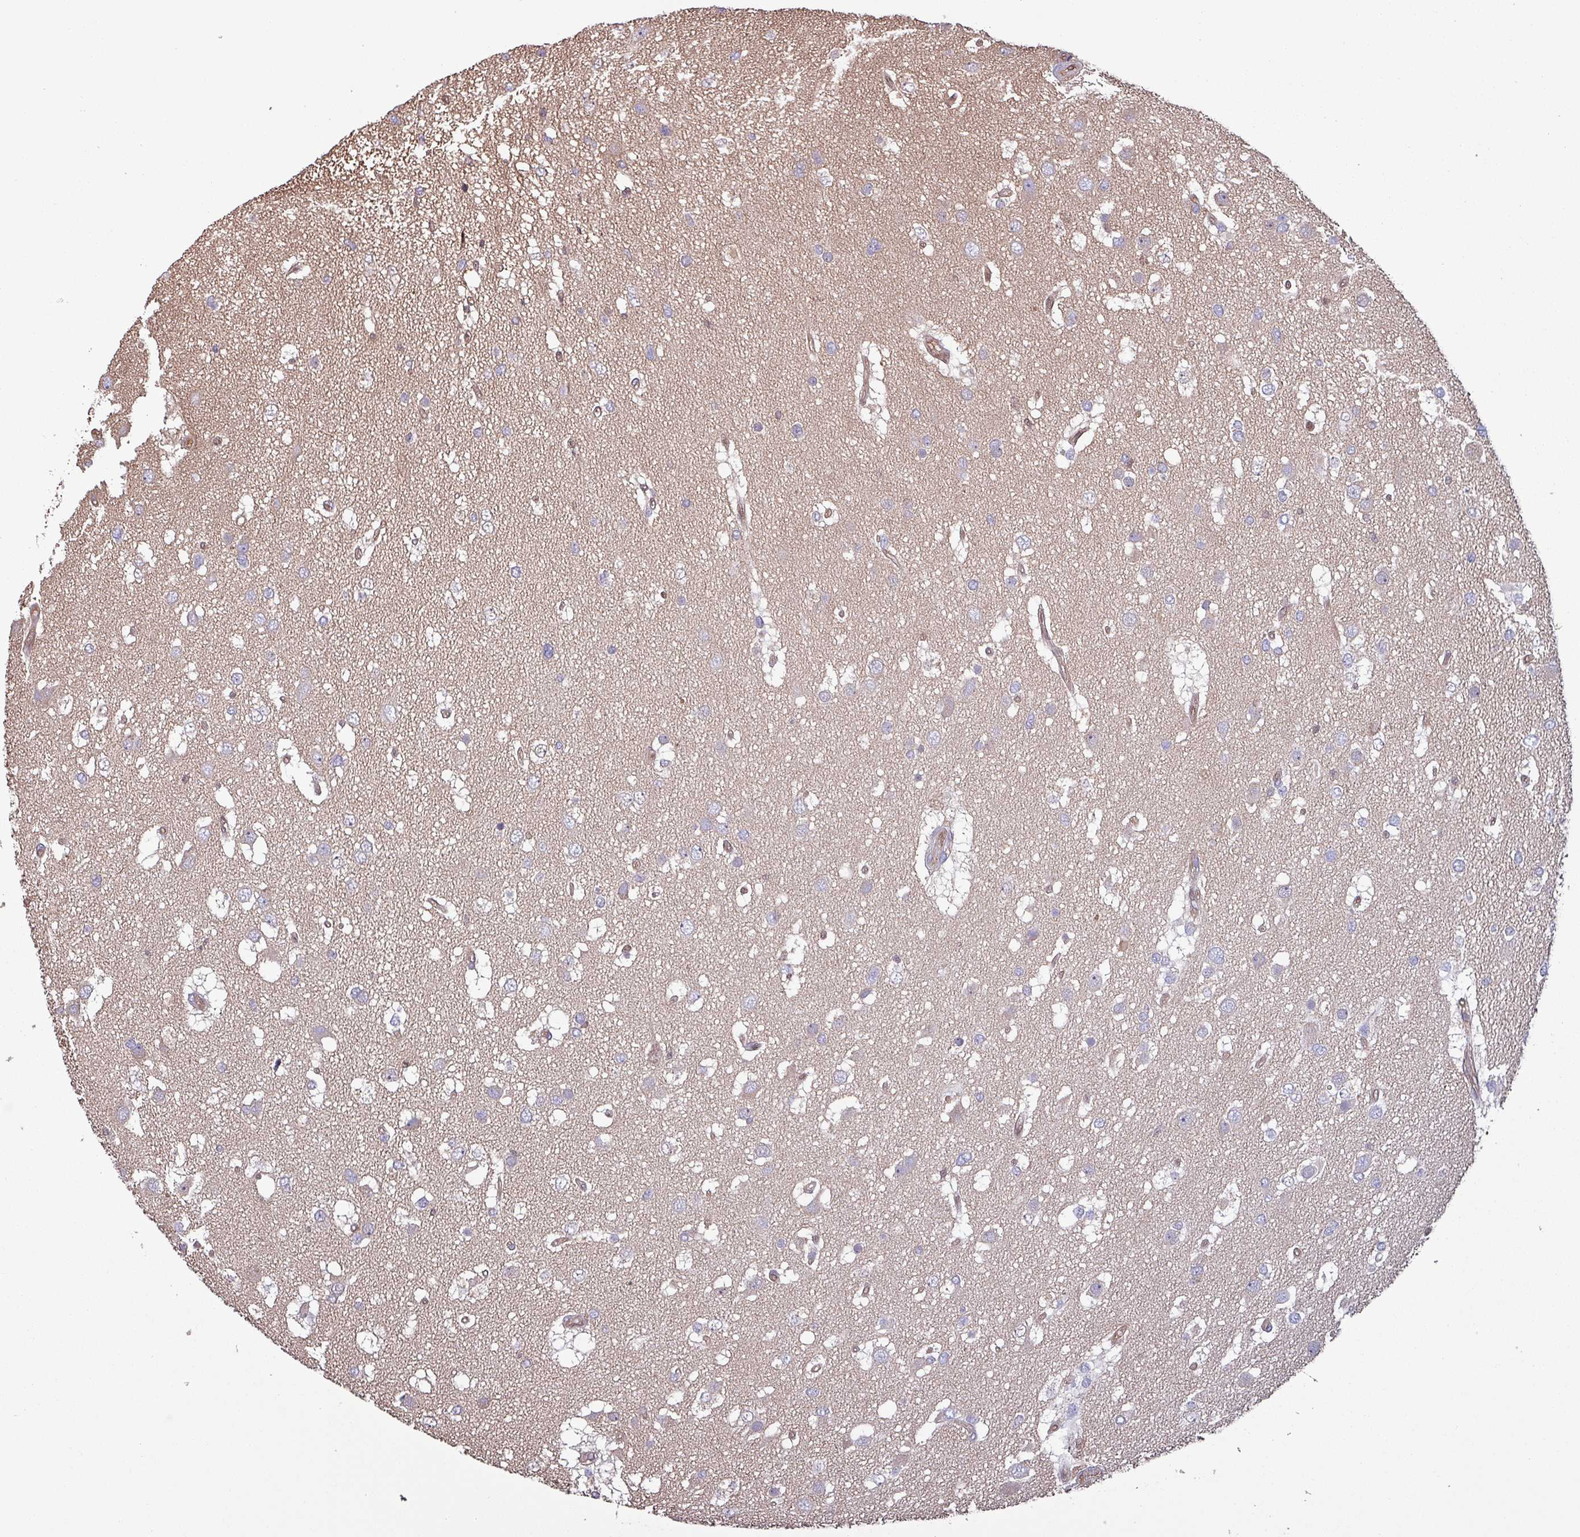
{"staining": {"intensity": "negative", "quantity": "none", "location": "none"}, "tissue": "glioma", "cell_type": "Tumor cells", "image_type": "cancer", "snomed": [{"axis": "morphology", "description": "Glioma, malignant, High grade"}, {"axis": "topography", "description": "Brain"}], "caption": "Tumor cells show no significant protein expression in high-grade glioma (malignant). (DAB (3,3'-diaminobenzidine) IHC, high magnification).", "gene": "PSMB8", "patient": {"sex": "male", "age": 53}}